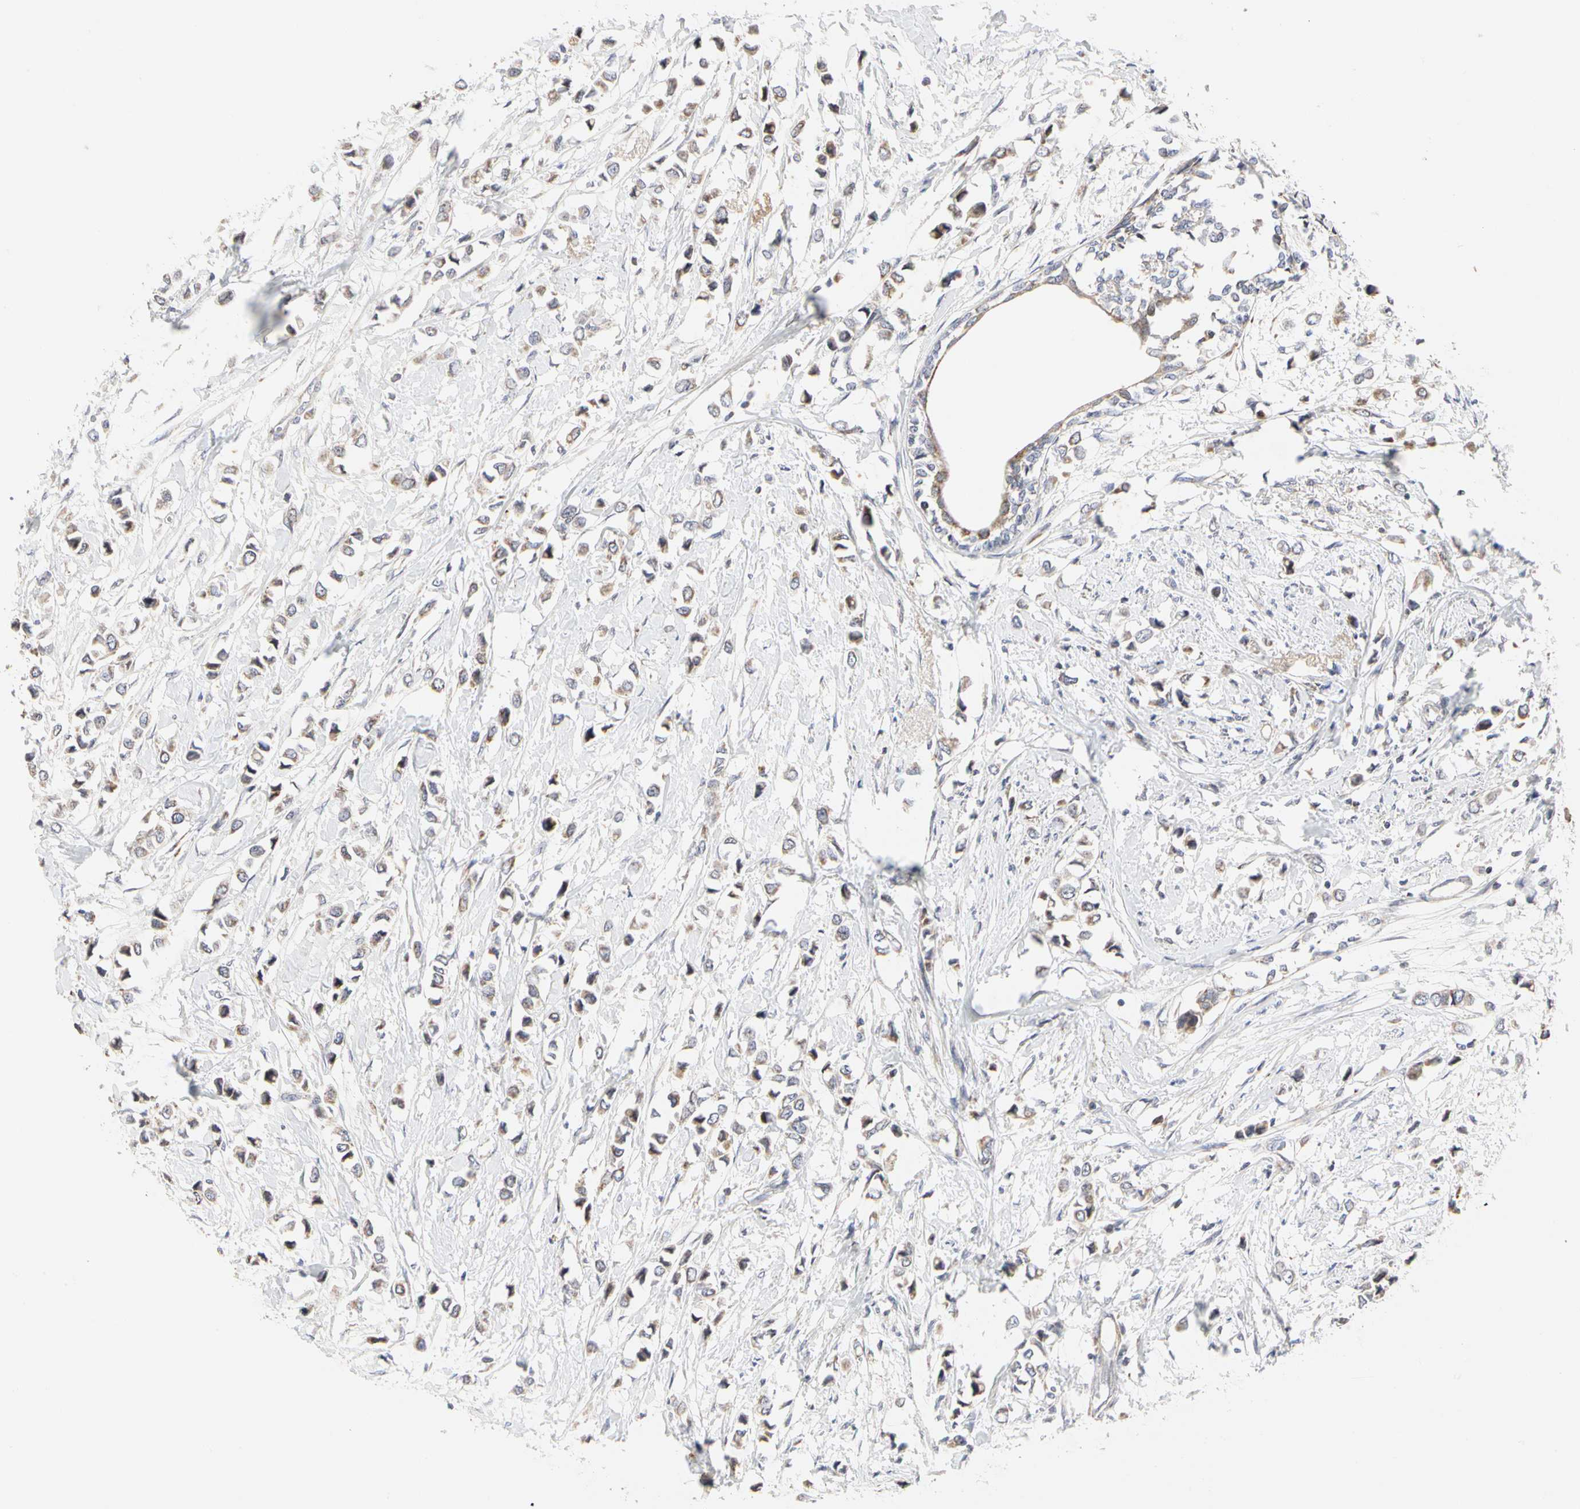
{"staining": {"intensity": "moderate", "quantity": "<25%", "location": "cytoplasmic/membranous"}, "tissue": "breast cancer", "cell_type": "Tumor cells", "image_type": "cancer", "snomed": [{"axis": "morphology", "description": "Lobular carcinoma"}, {"axis": "topography", "description": "Breast"}], "caption": "Immunohistochemical staining of breast cancer exhibits low levels of moderate cytoplasmic/membranous positivity in approximately <25% of tumor cells.", "gene": "TSKU", "patient": {"sex": "female", "age": 51}}